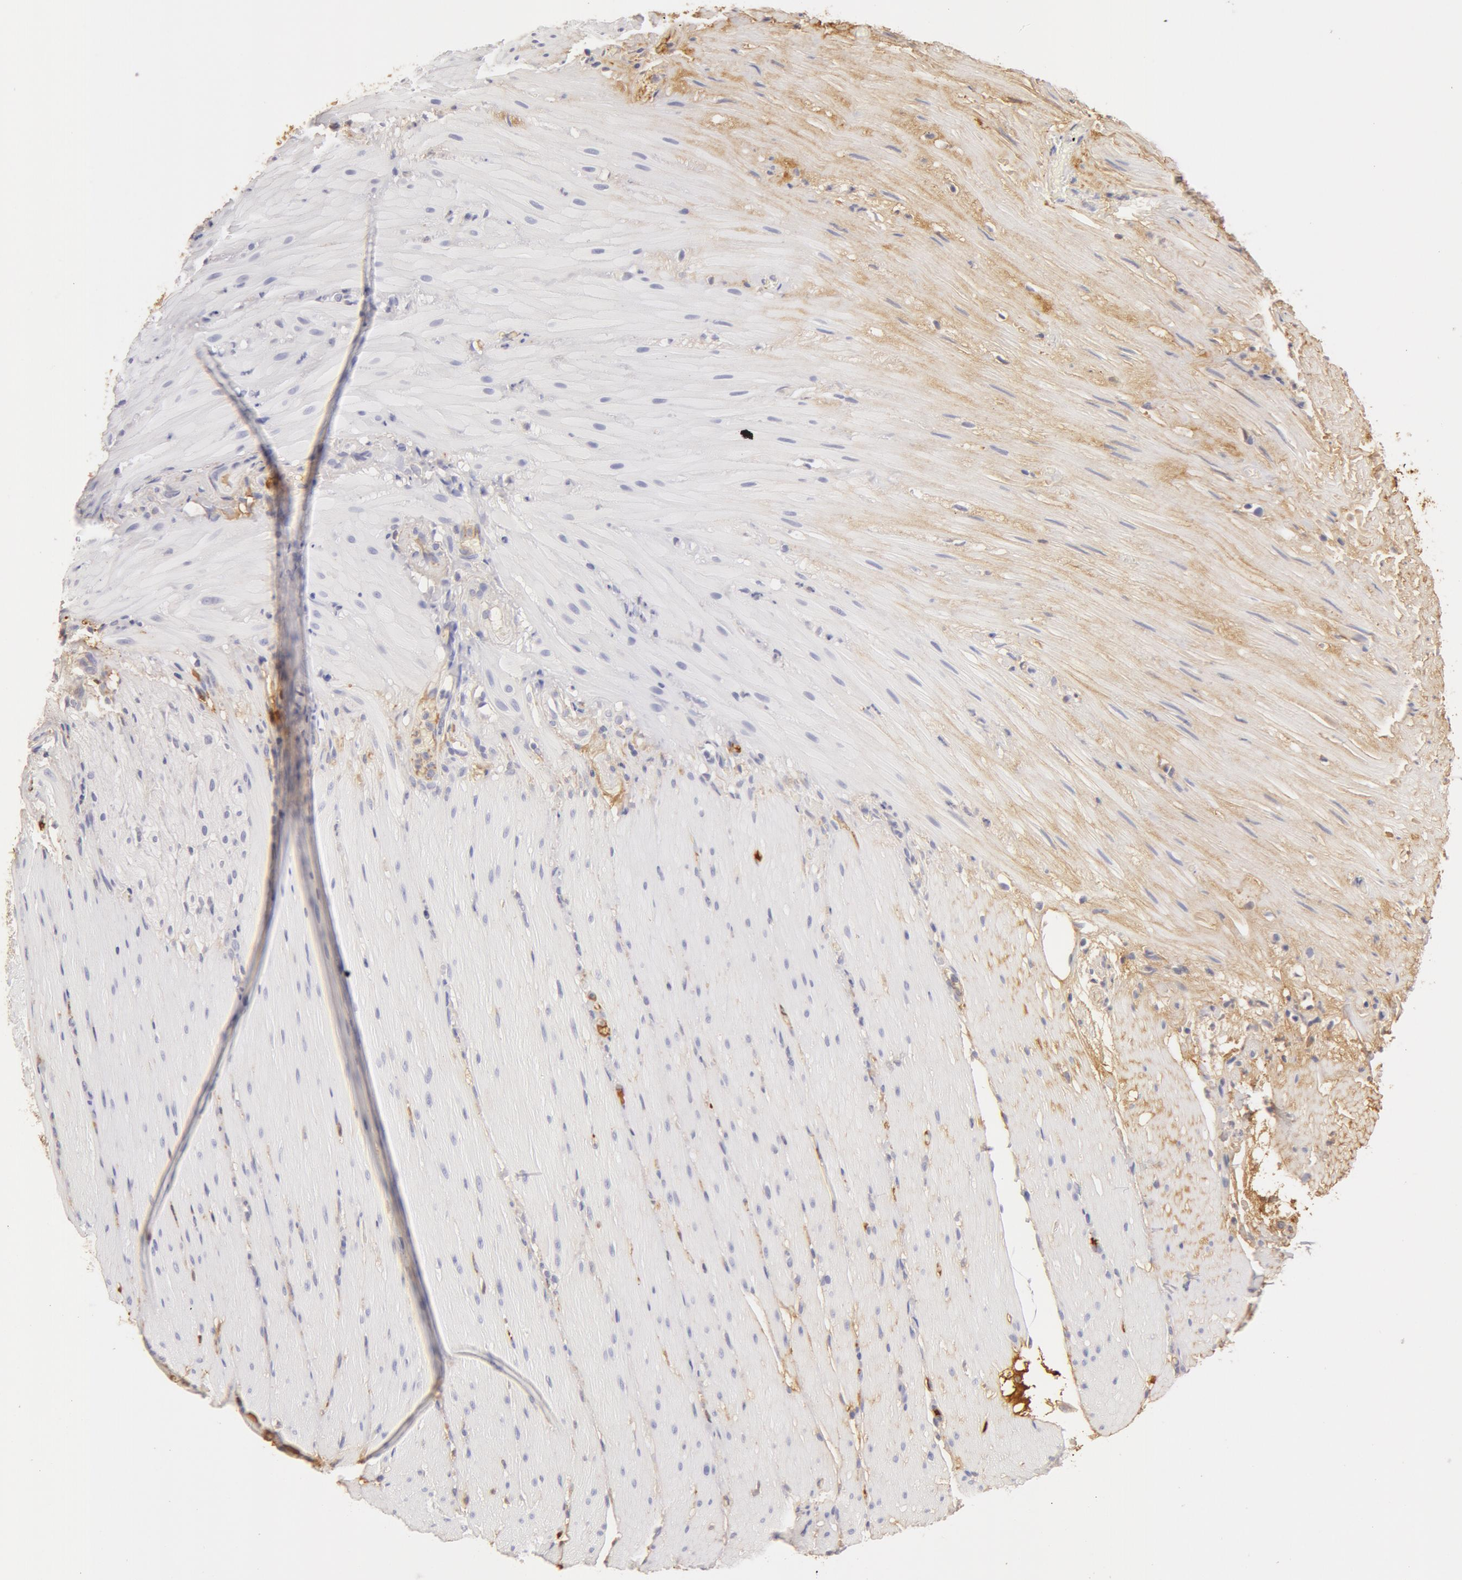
{"staining": {"intensity": "weak", "quantity": "25%-75%", "location": "cytoplasmic/membranous"}, "tissue": "smooth muscle", "cell_type": "Smooth muscle cells", "image_type": "normal", "snomed": [{"axis": "morphology", "description": "Normal tissue, NOS"}, {"axis": "topography", "description": "Duodenum"}], "caption": "This micrograph shows IHC staining of benign smooth muscle, with low weak cytoplasmic/membranous expression in about 25%-75% of smooth muscle cells.", "gene": "TF", "patient": {"sex": "male", "age": 63}}